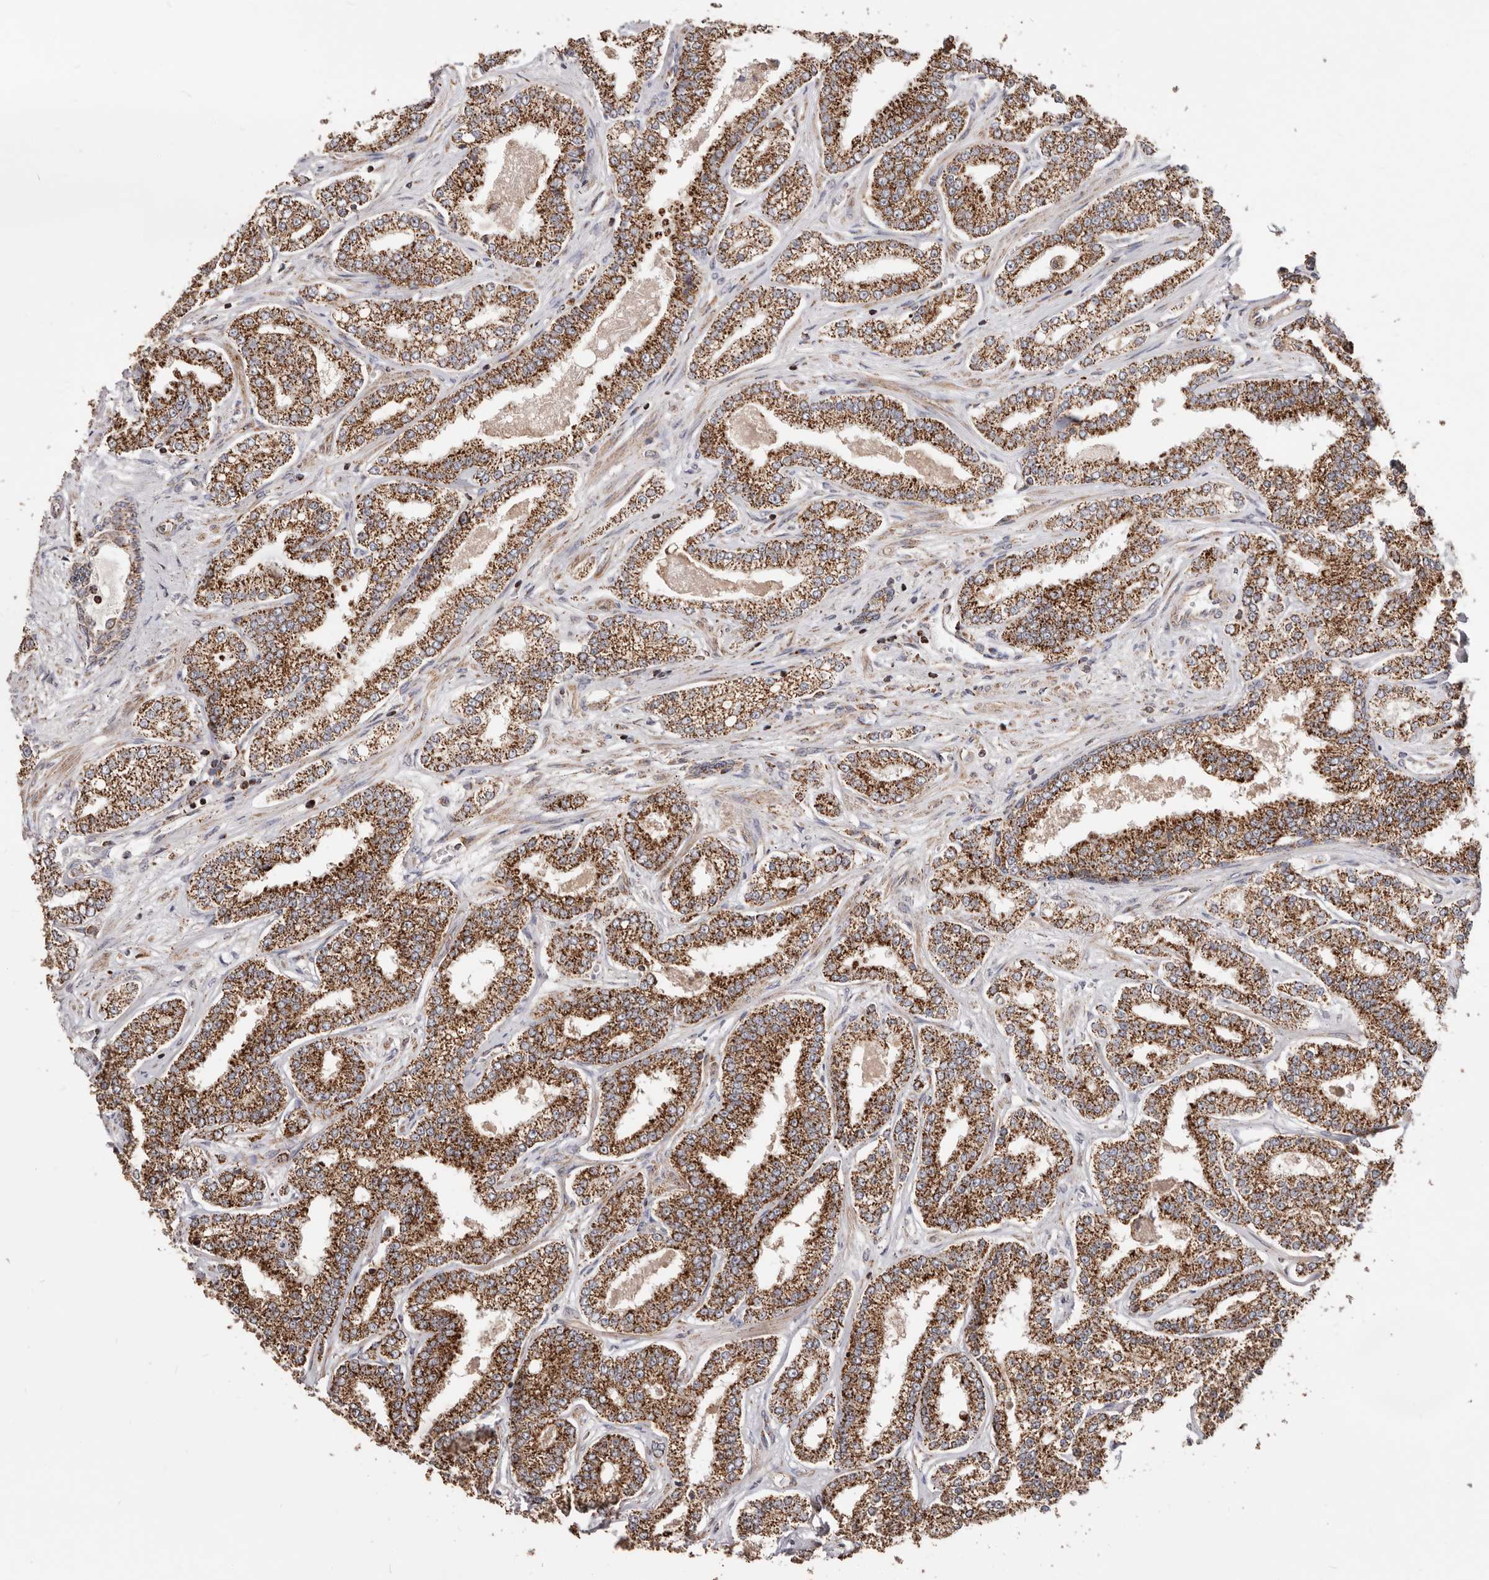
{"staining": {"intensity": "strong", "quantity": ">75%", "location": "cytoplasmic/membranous"}, "tissue": "prostate cancer", "cell_type": "Tumor cells", "image_type": "cancer", "snomed": [{"axis": "morphology", "description": "Normal tissue, NOS"}, {"axis": "morphology", "description": "Adenocarcinoma, High grade"}, {"axis": "topography", "description": "Prostate"}], "caption": "The photomicrograph shows staining of prostate cancer (high-grade adenocarcinoma), revealing strong cytoplasmic/membranous protein staining (brown color) within tumor cells. Using DAB (3,3'-diaminobenzidine) (brown) and hematoxylin (blue) stains, captured at high magnification using brightfield microscopy.", "gene": "PRKACB", "patient": {"sex": "male", "age": 83}}